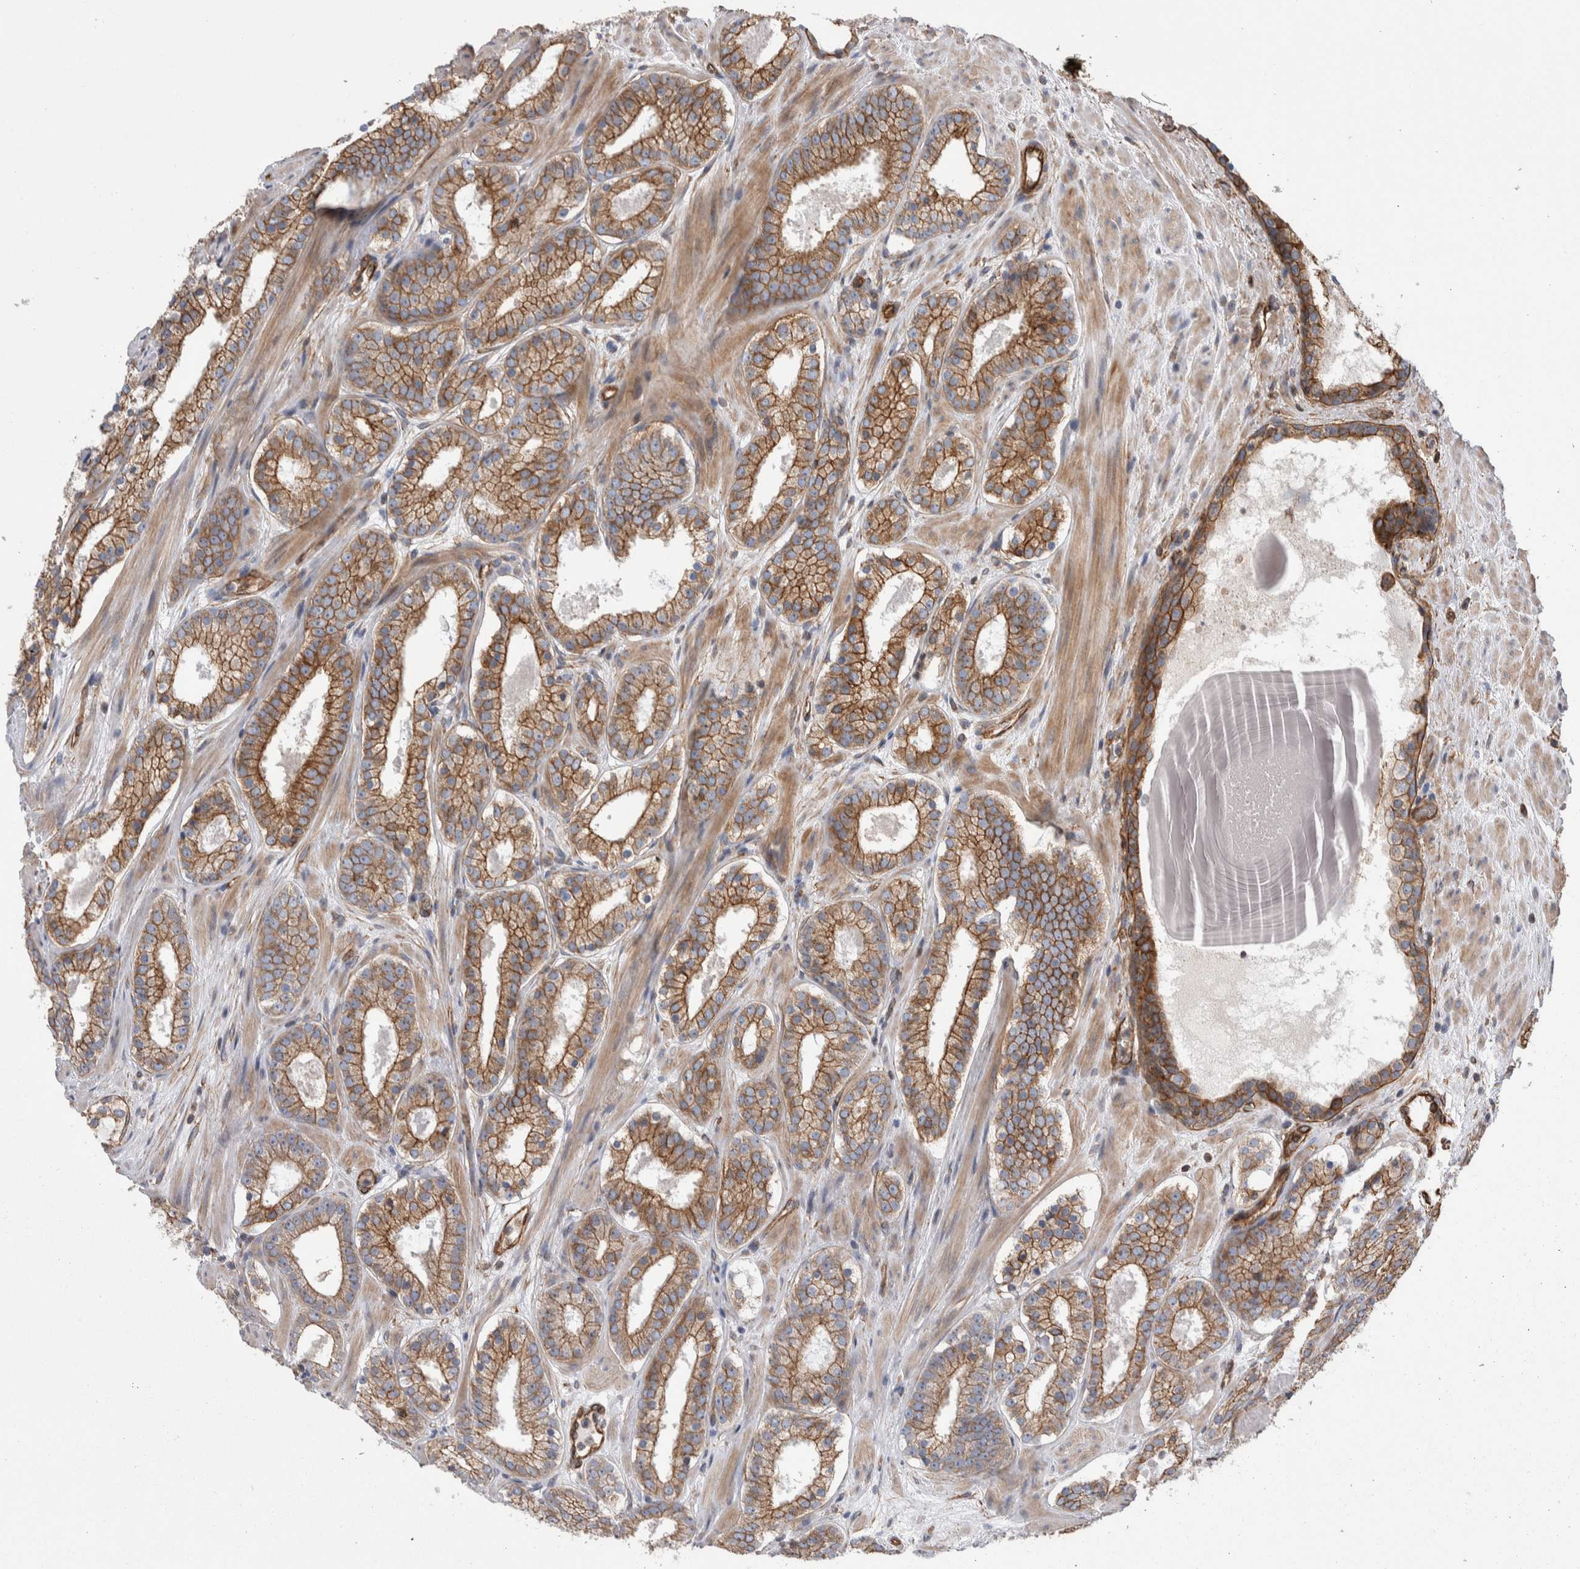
{"staining": {"intensity": "moderate", "quantity": ">75%", "location": "cytoplasmic/membranous"}, "tissue": "prostate cancer", "cell_type": "Tumor cells", "image_type": "cancer", "snomed": [{"axis": "morphology", "description": "Adenocarcinoma, Low grade"}, {"axis": "topography", "description": "Prostate"}], "caption": "Human prostate cancer (adenocarcinoma (low-grade)) stained with a brown dye exhibits moderate cytoplasmic/membranous positive staining in approximately >75% of tumor cells.", "gene": "KIF12", "patient": {"sex": "male", "age": 69}}